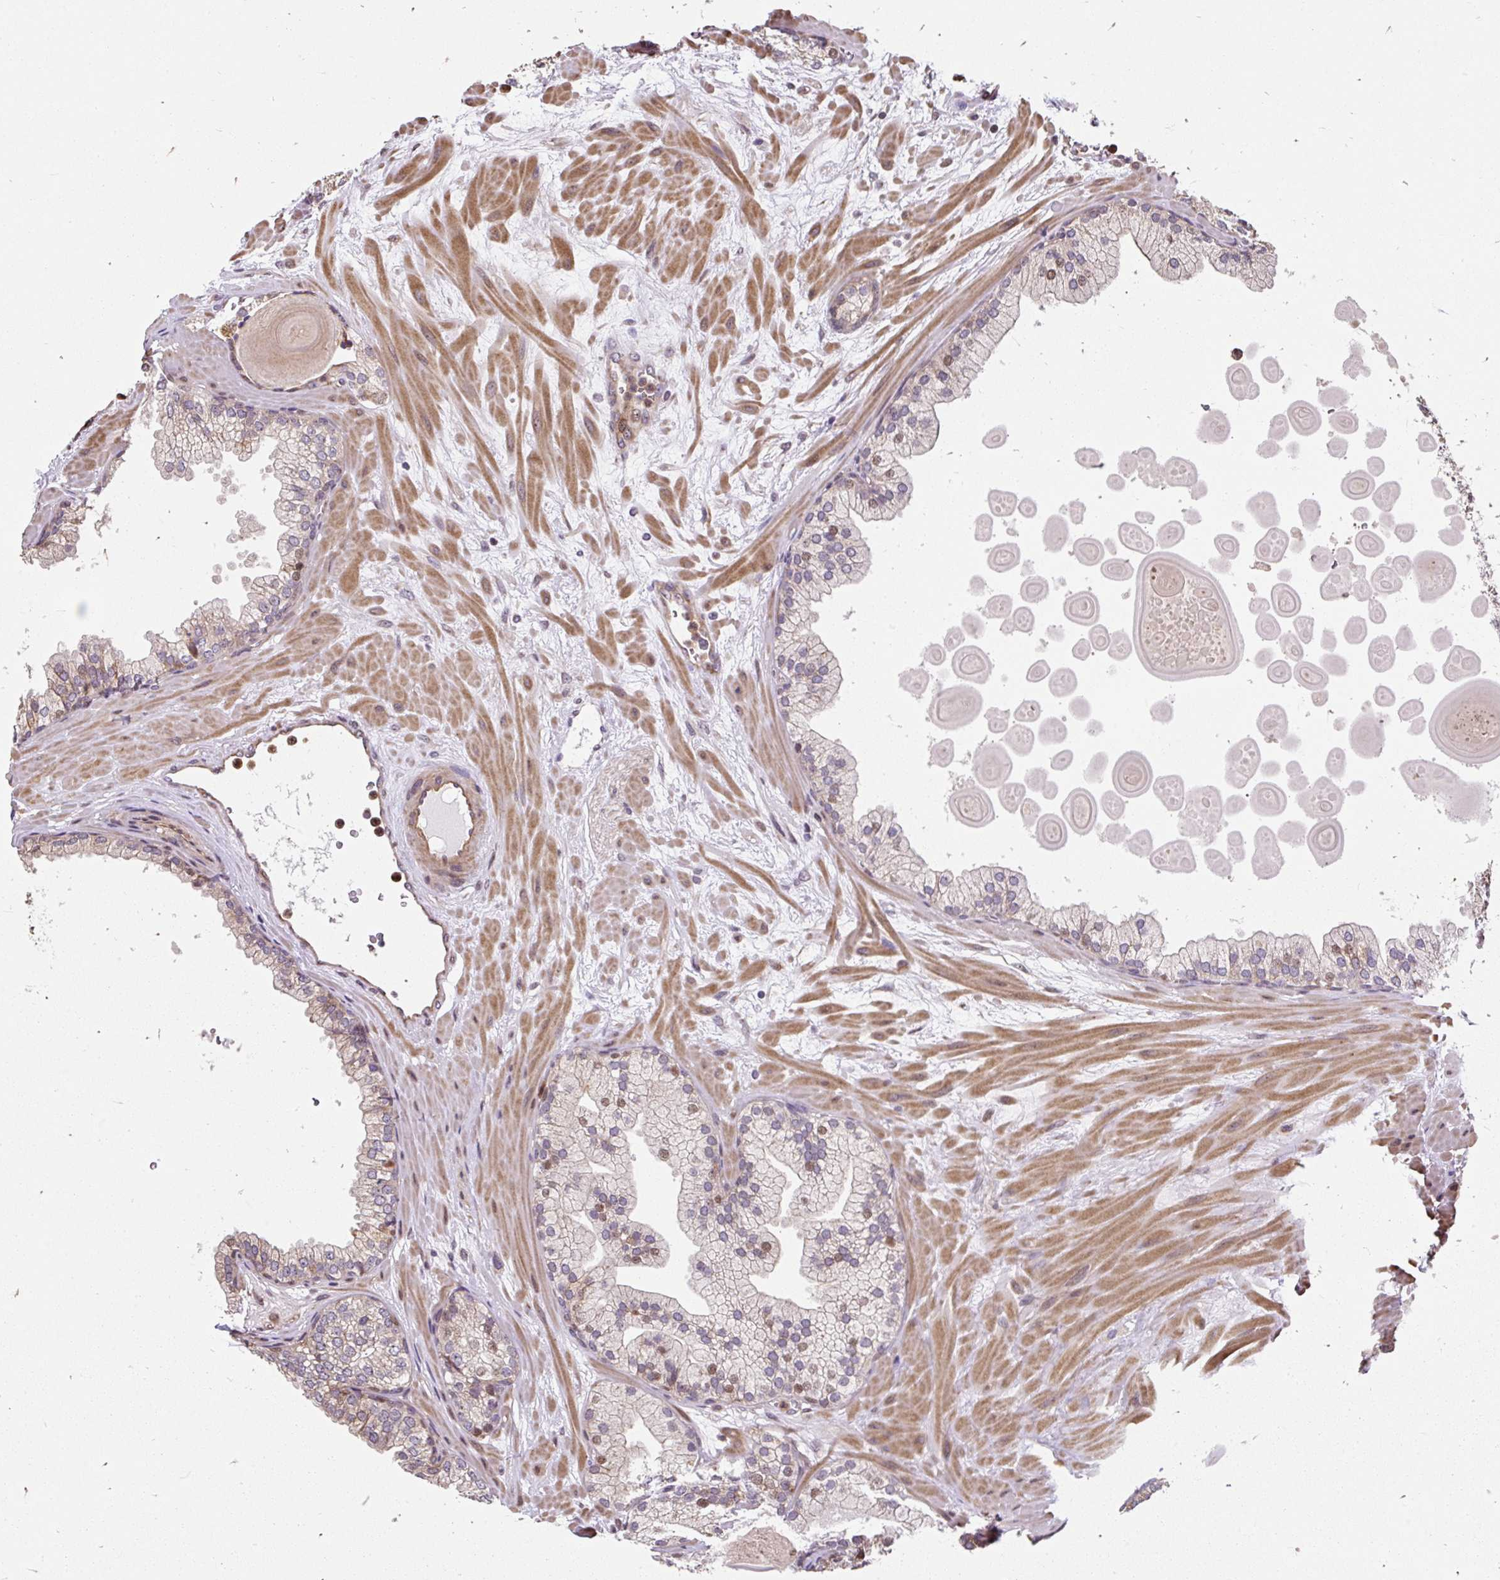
{"staining": {"intensity": "weak", "quantity": "25%-75%", "location": "nuclear"}, "tissue": "prostate", "cell_type": "Glandular cells", "image_type": "normal", "snomed": [{"axis": "morphology", "description": "Normal tissue, NOS"}, {"axis": "topography", "description": "Prostate"}, {"axis": "topography", "description": "Peripheral nerve tissue"}], "caption": "The image reveals a brown stain indicating the presence of a protein in the nuclear of glandular cells in prostate.", "gene": "PUS7L", "patient": {"sex": "male", "age": 61}}